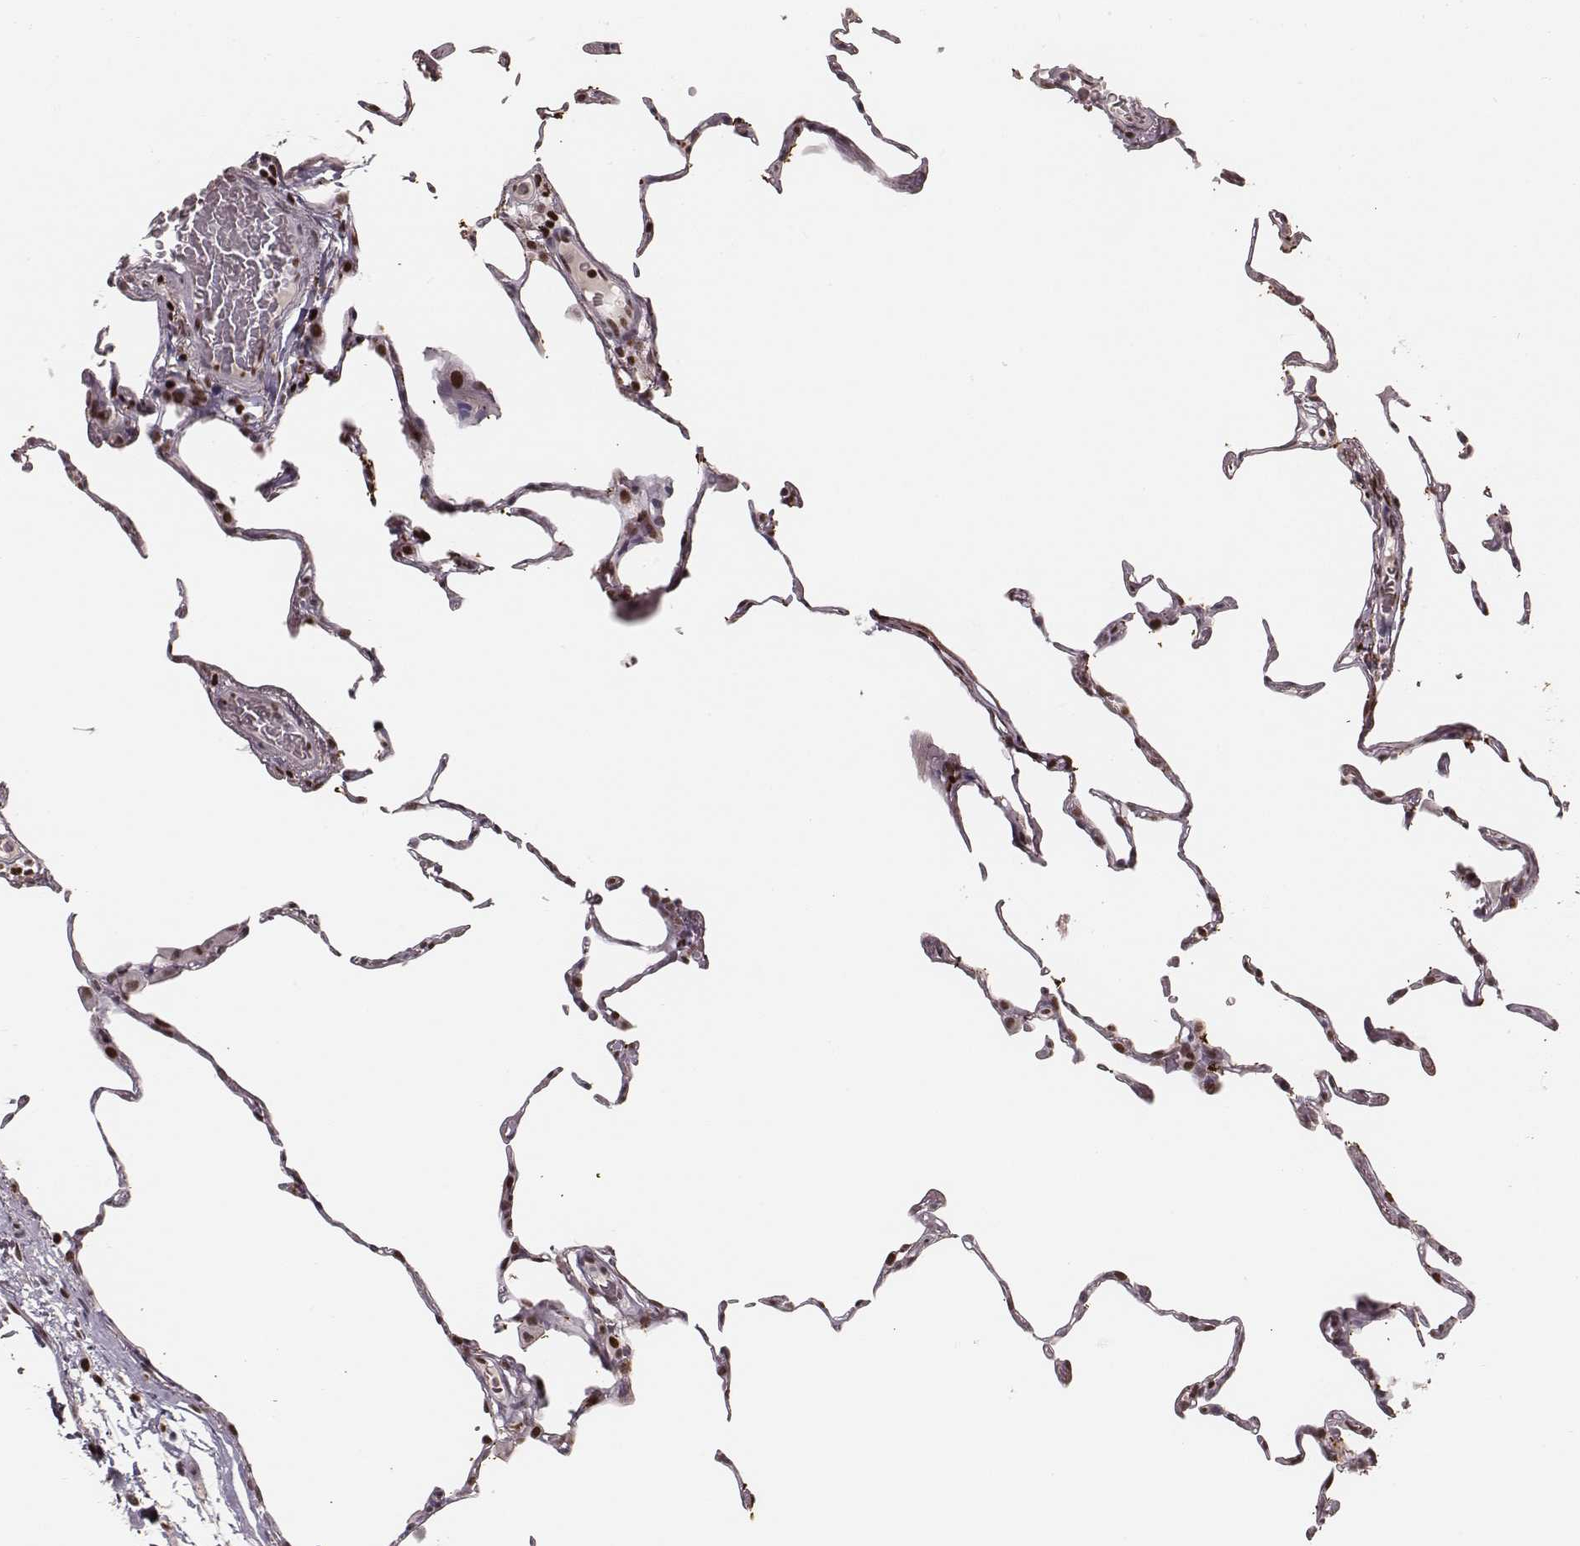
{"staining": {"intensity": "moderate", "quantity": ">75%", "location": "nuclear"}, "tissue": "lung", "cell_type": "Alveolar cells", "image_type": "normal", "snomed": [{"axis": "morphology", "description": "Normal tissue, NOS"}, {"axis": "topography", "description": "Lung"}], "caption": "Protein analysis of normal lung shows moderate nuclear staining in approximately >75% of alveolar cells. (Stains: DAB in brown, nuclei in blue, Microscopy: brightfield microscopy at high magnification).", "gene": "PARP1", "patient": {"sex": "female", "age": 57}}